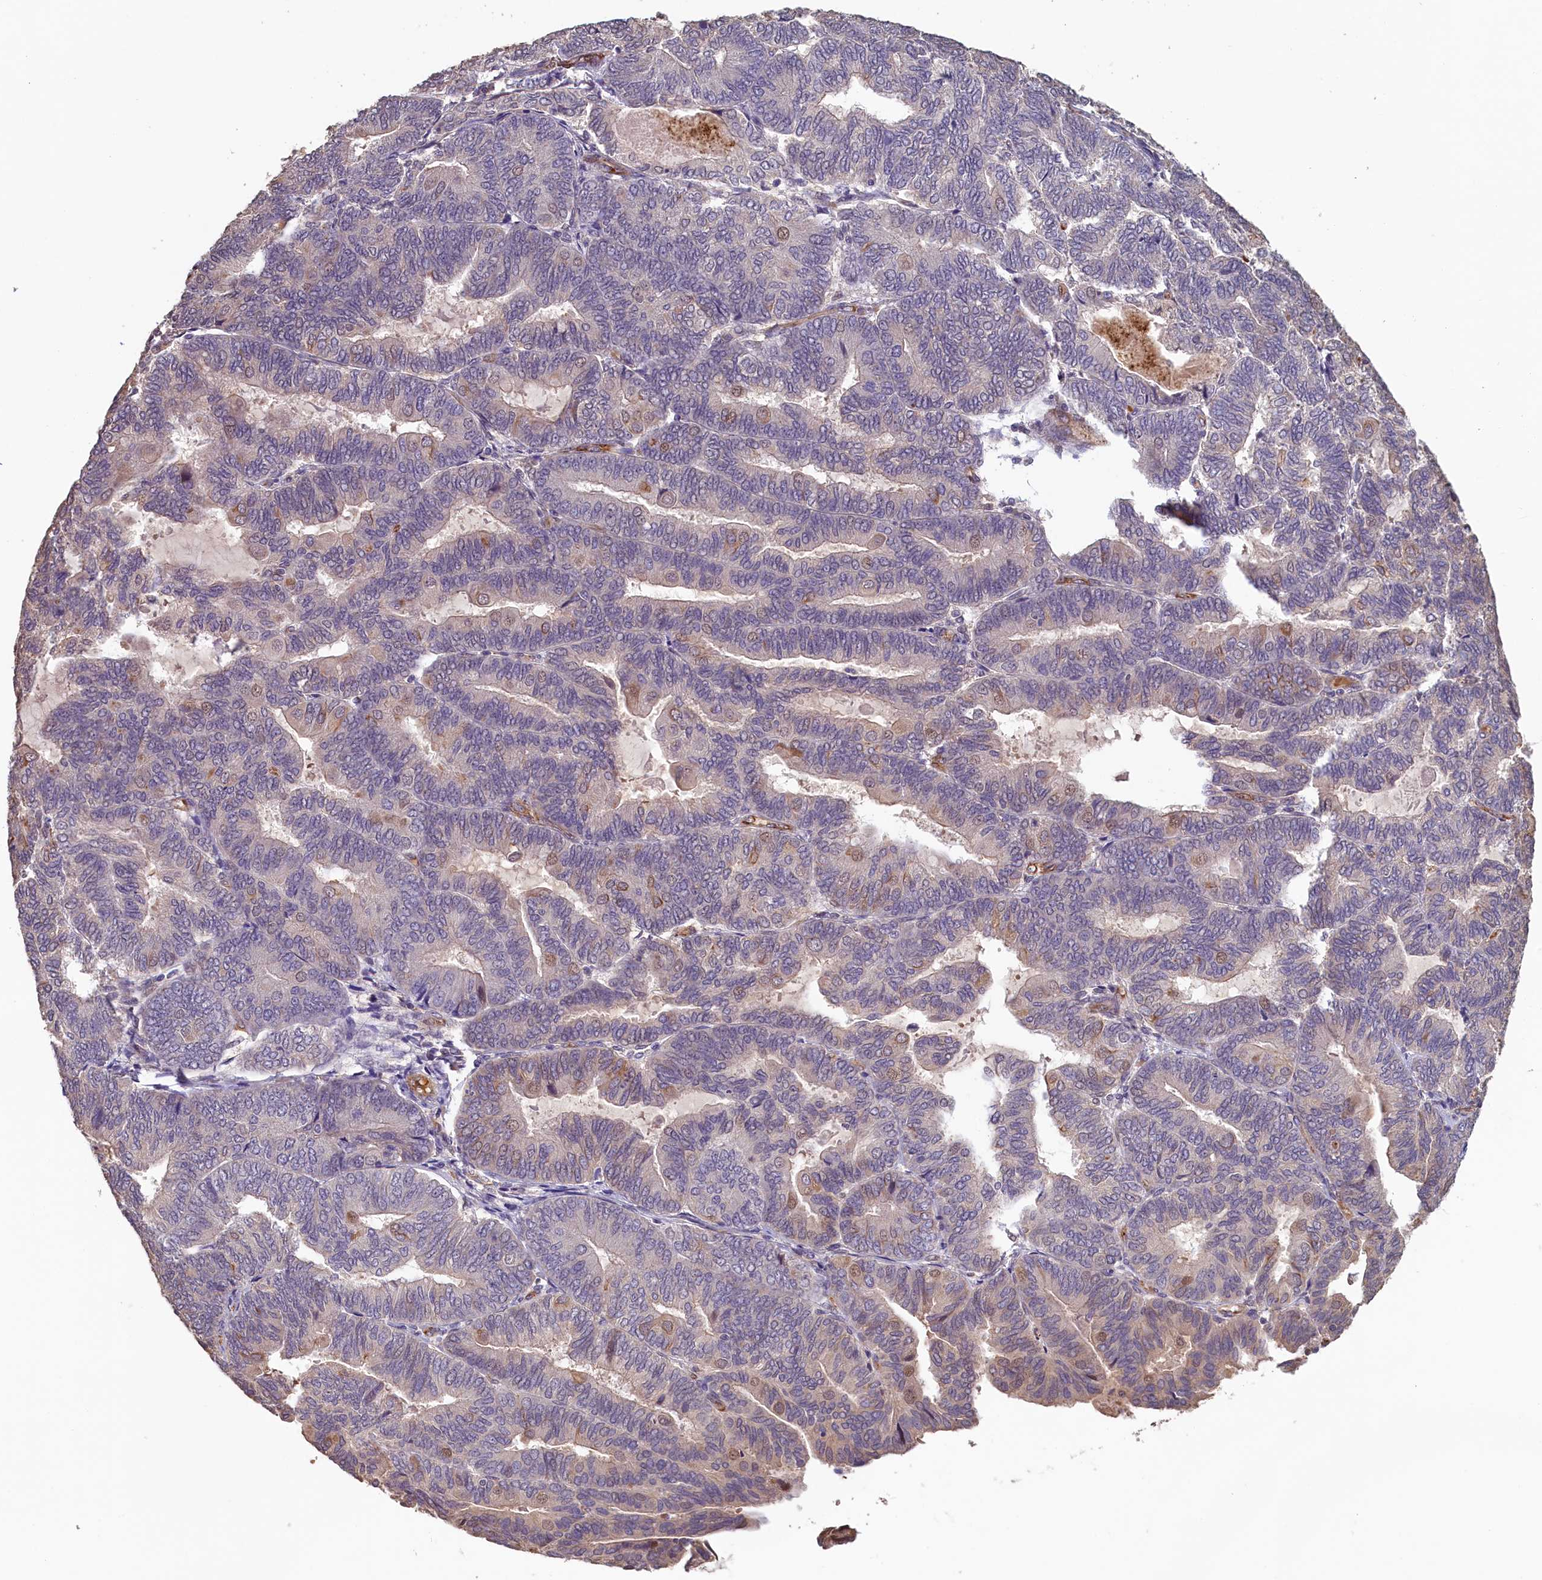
{"staining": {"intensity": "moderate", "quantity": "<25%", "location": "cytoplasmic/membranous"}, "tissue": "endometrial cancer", "cell_type": "Tumor cells", "image_type": "cancer", "snomed": [{"axis": "morphology", "description": "Adenocarcinoma, NOS"}, {"axis": "topography", "description": "Endometrium"}], "caption": "Endometrial adenocarcinoma stained for a protein demonstrates moderate cytoplasmic/membranous positivity in tumor cells.", "gene": "ACSBG1", "patient": {"sex": "female", "age": 81}}